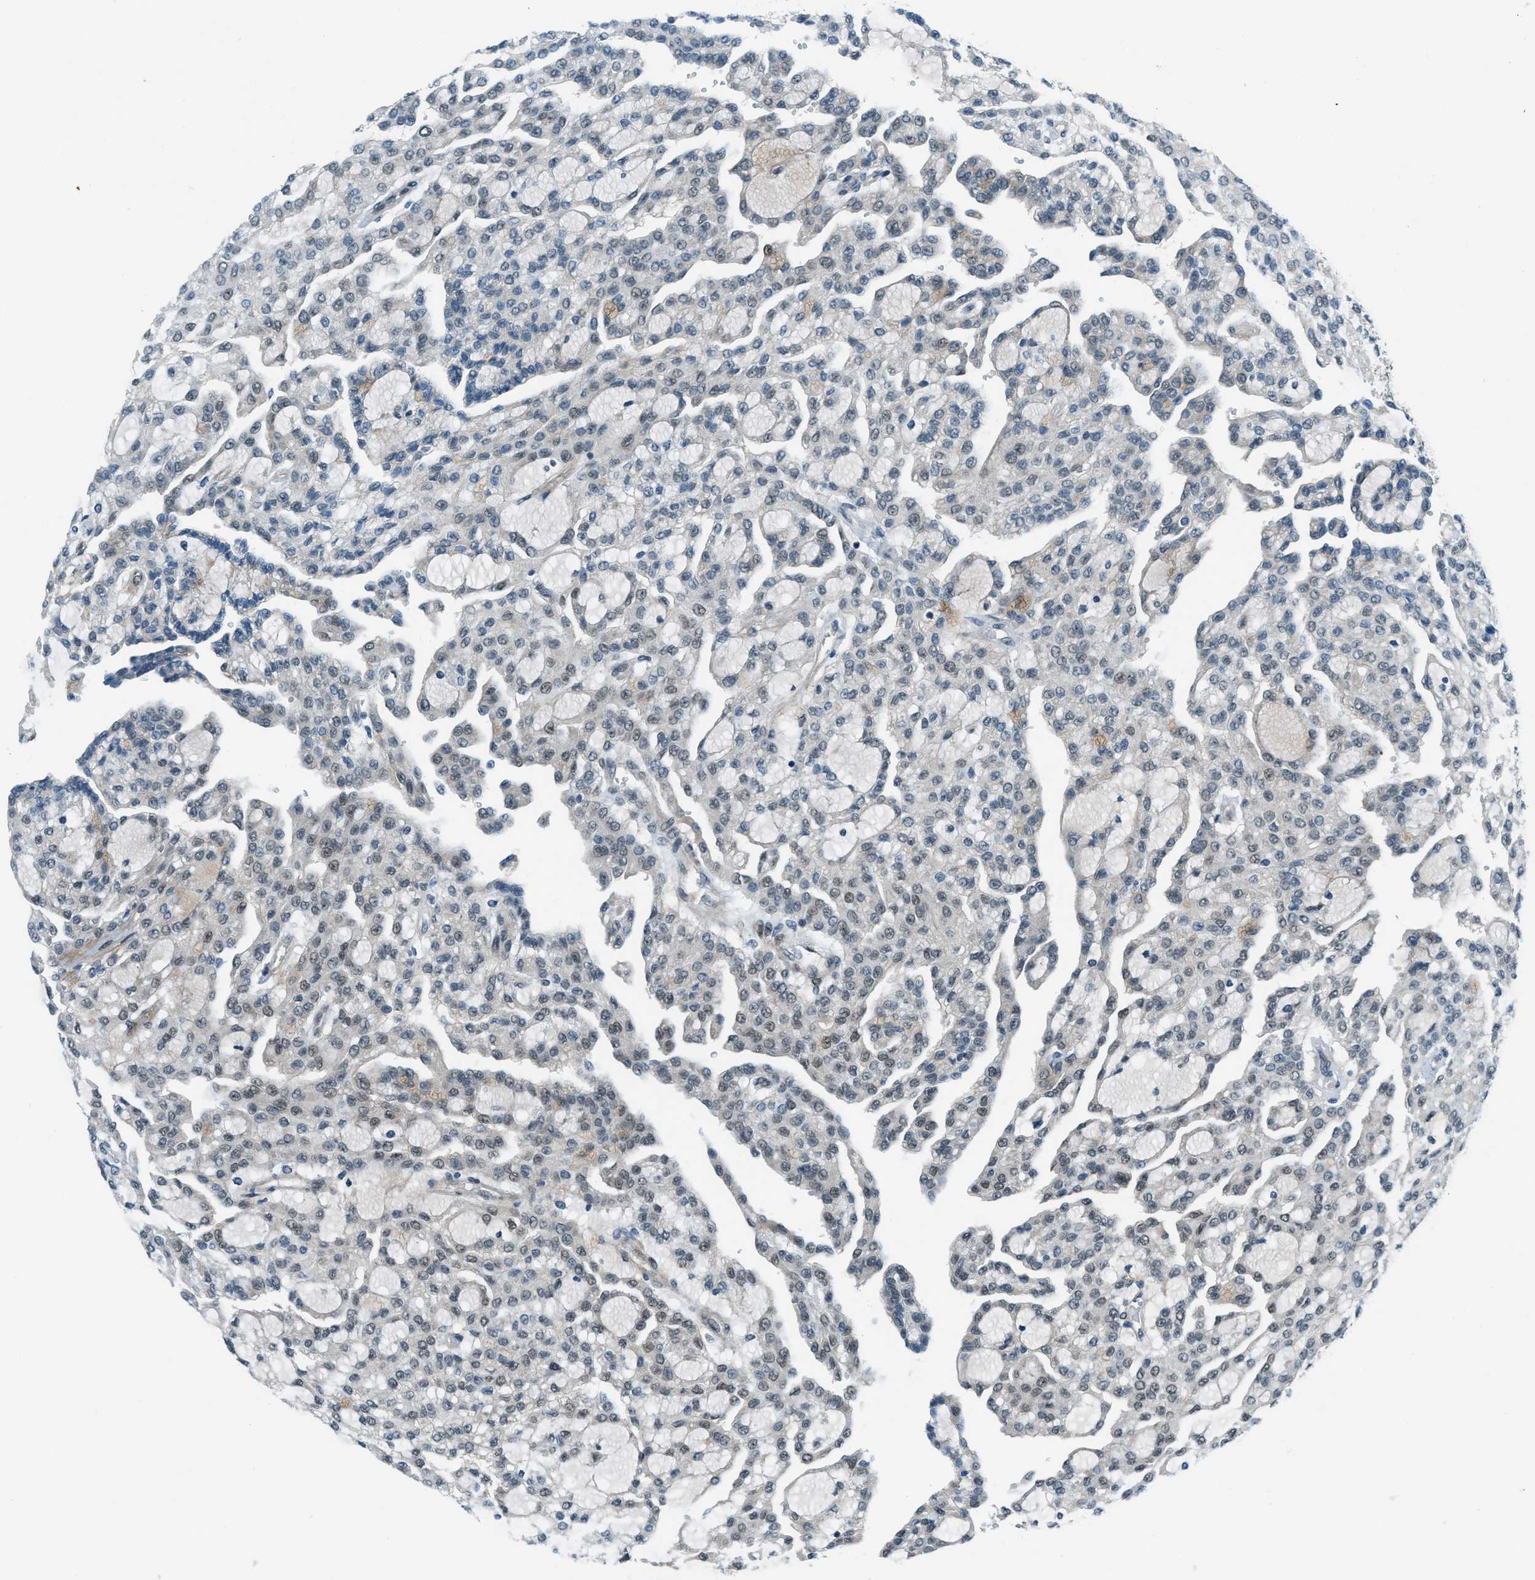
{"staining": {"intensity": "weak", "quantity": "<25%", "location": "nuclear"}, "tissue": "renal cancer", "cell_type": "Tumor cells", "image_type": "cancer", "snomed": [{"axis": "morphology", "description": "Adenocarcinoma, NOS"}, {"axis": "topography", "description": "Kidney"}], "caption": "There is no significant staining in tumor cells of renal cancer (adenocarcinoma). (Brightfield microscopy of DAB immunohistochemistry at high magnification).", "gene": "NPEPL1", "patient": {"sex": "male", "age": 63}}